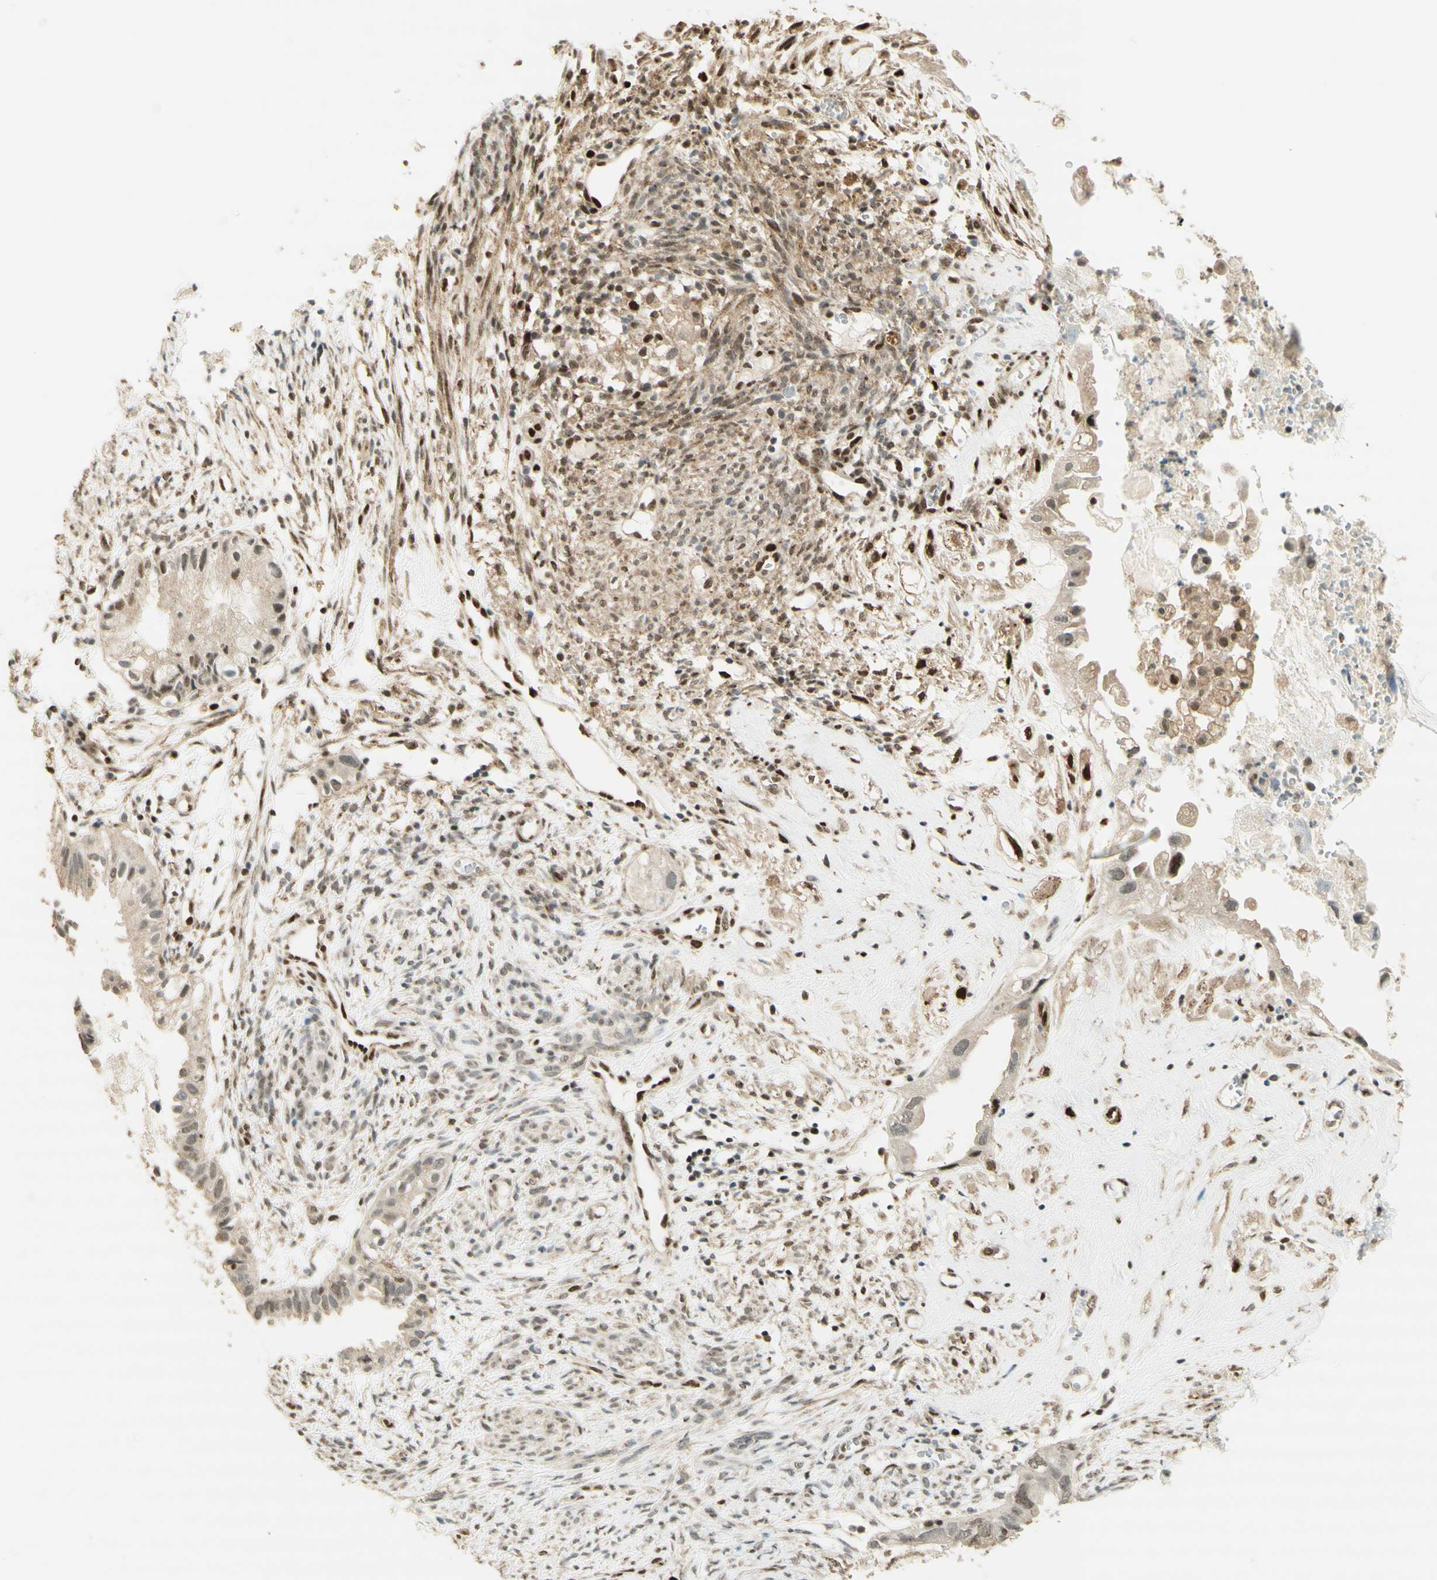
{"staining": {"intensity": "weak", "quantity": "25%-75%", "location": "nuclear"}, "tissue": "cervical cancer", "cell_type": "Tumor cells", "image_type": "cancer", "snomed": [{"axis": "morphology", "description": "Normal tissue, NOS"}, {"axis": "morphology", "description": "Adenocarcinoma, NOS"}, {"axis": "topography", "description": "Cervix"}, {"axis": "topography", "description": "Endometrium"}], "caption": "There is low levels of weak nuclear expression in tumor cells of adenocarcinoma (cervical), as demonstrated by immunohistochemical staining (brown color).", "gene": "FOXP1", "patient": {"sex": "female", "age": 86}}